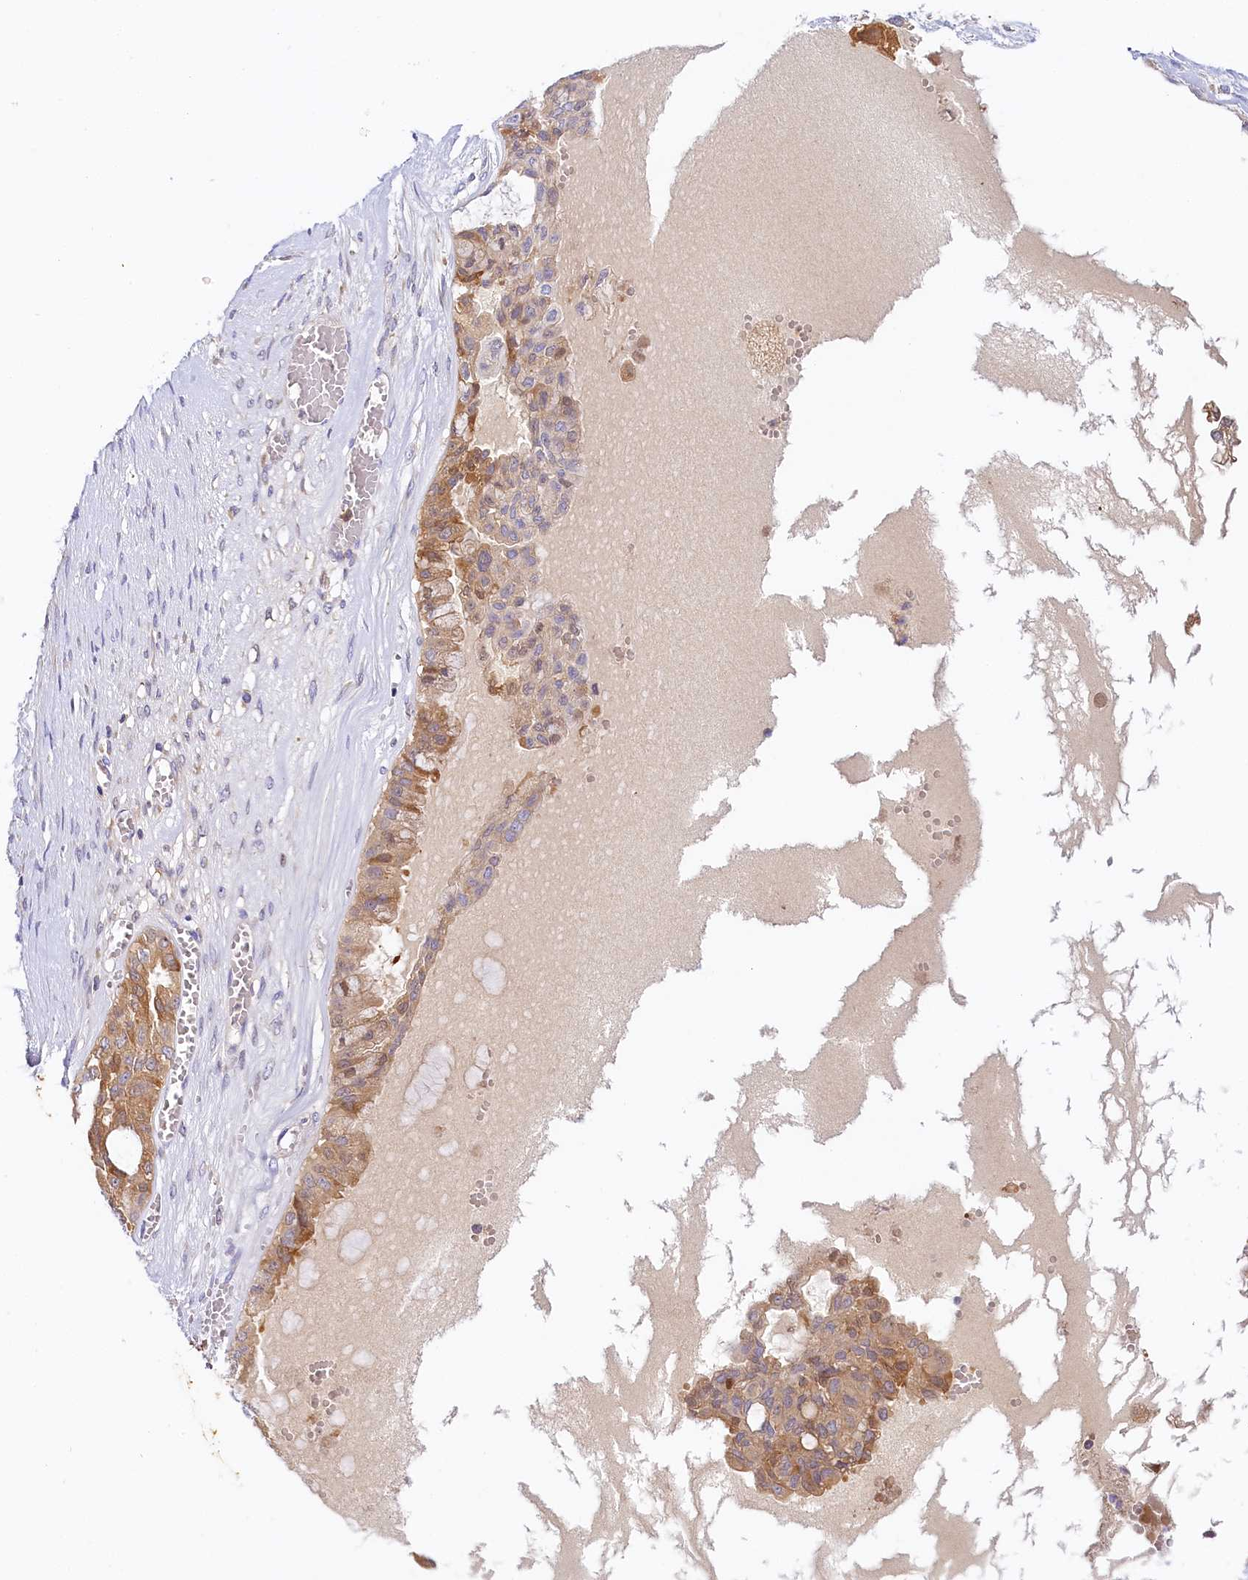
{"staining": {"intensity": "moderate", "quantity": "25%-75%", "location": "cytoplasmic/membranous"}, "tissue": "ovarian cancer", "cell_type": "Tumor cells", "image_type": "cancer", "snomed": [{"axis": "morphology", "description": "Carcinoma, NOS"}, {"axis": "morphology", "description": "Carcinoma, endometroid"}, {"axis": "topography", "description": "Ovary"}], "caption": "Ovarian cancer stained for a protein demonstrates moderate cytoplasmic/membranous positivity in tumor cells.", "gene": "KATNB1", "patient": {"sex": "female", "age": 50}}